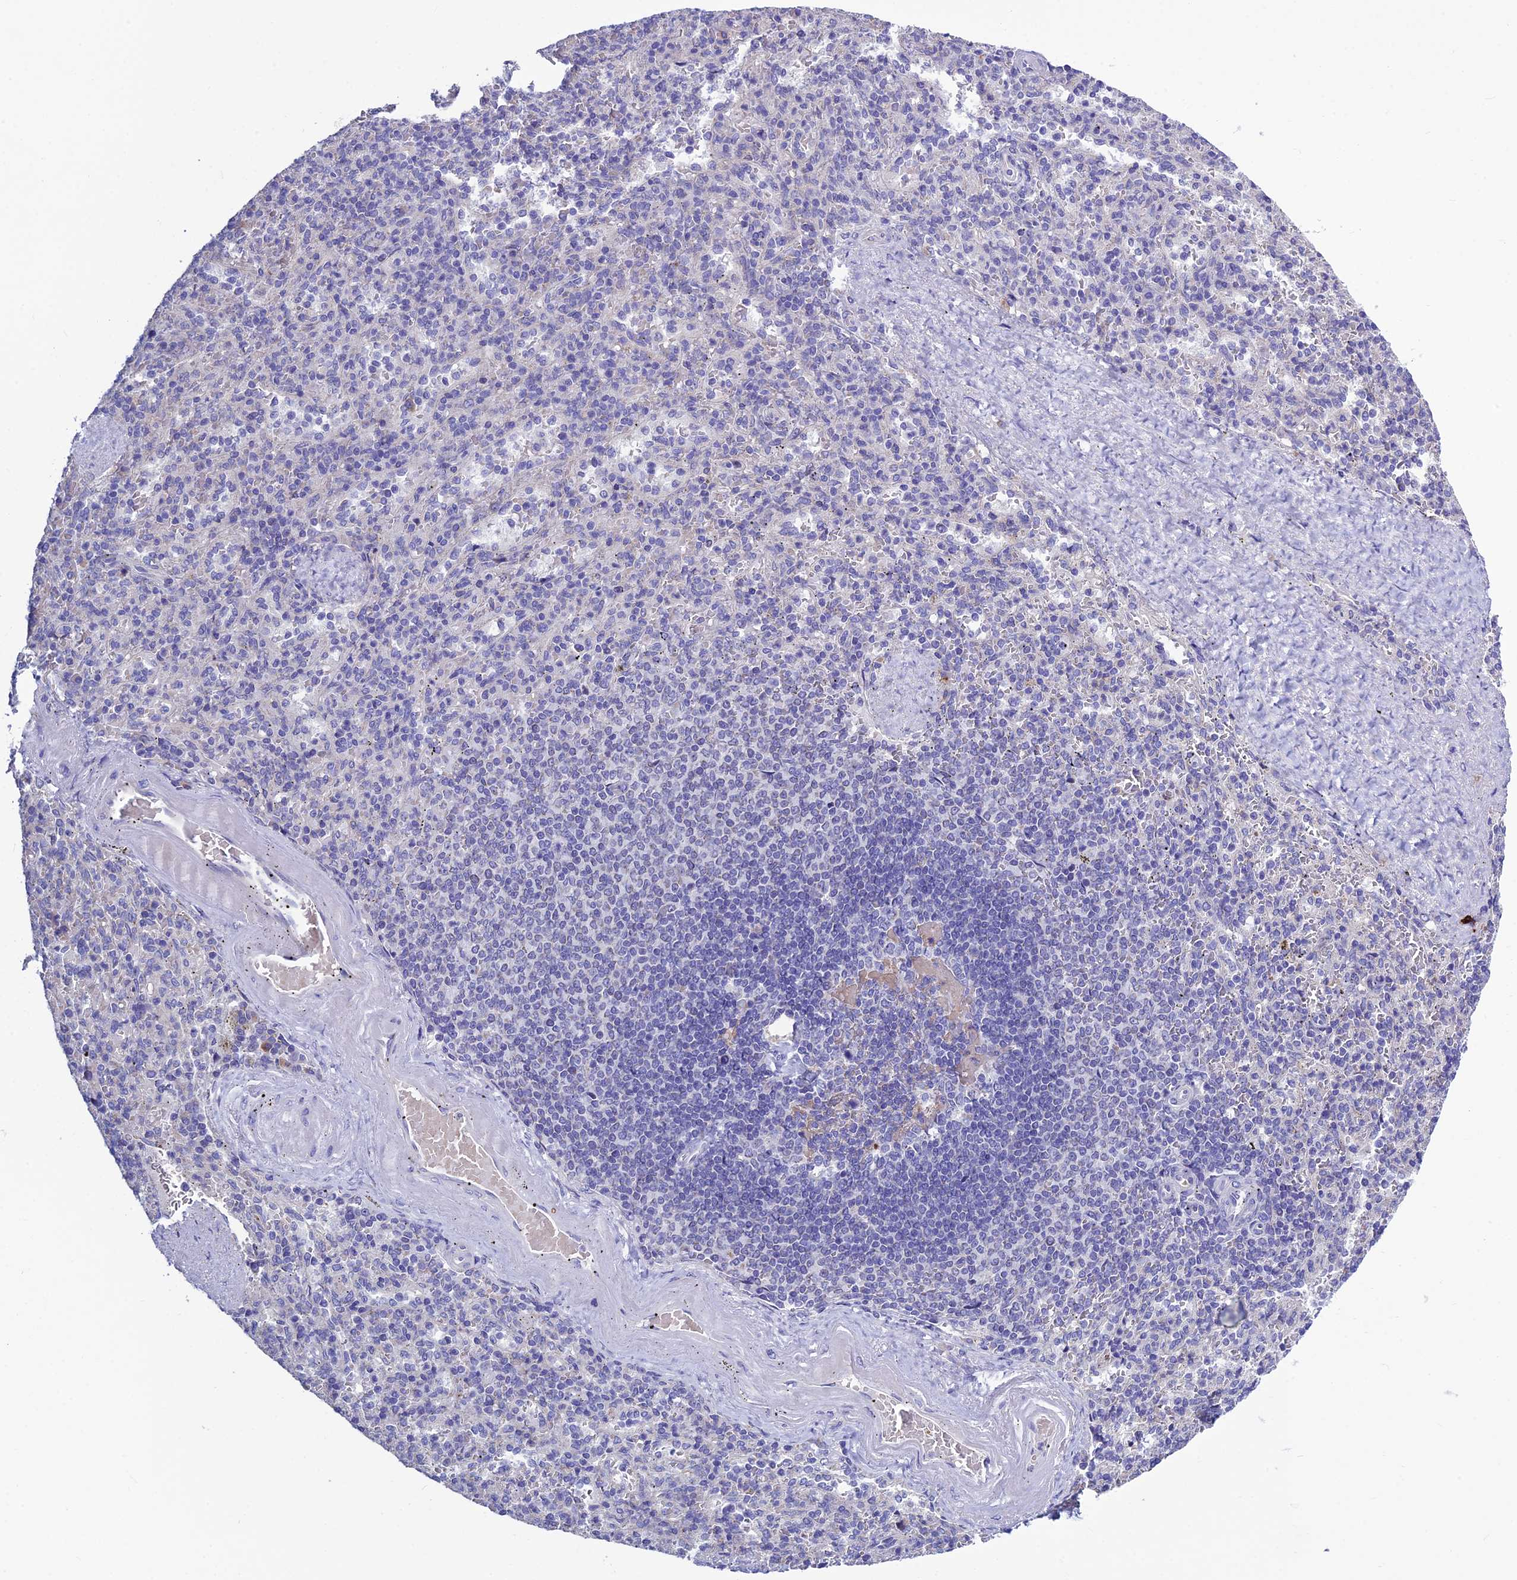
{"staining": {"intensity": "negative", "quantity": "none", "location": "none"}, "tissue": "spleen", "cell_type": "Cells in red pulp", "image_type": "normal", "snomed": [{"axis": "morphology", "description": "Normal tissue, NOS"}, {"axis": "topography", "description": "Spleen"}], "caption": "Image shows no significant protein positivity in cells in red pulp of benign spleen. (DAB (3,3'-diaminobenzidine) immunohistochemistry (IHC) visualized using brightfield microscopy, high magnification).", "gene": "BHMT2", "patient": {"sex": "male", "age": 82}}